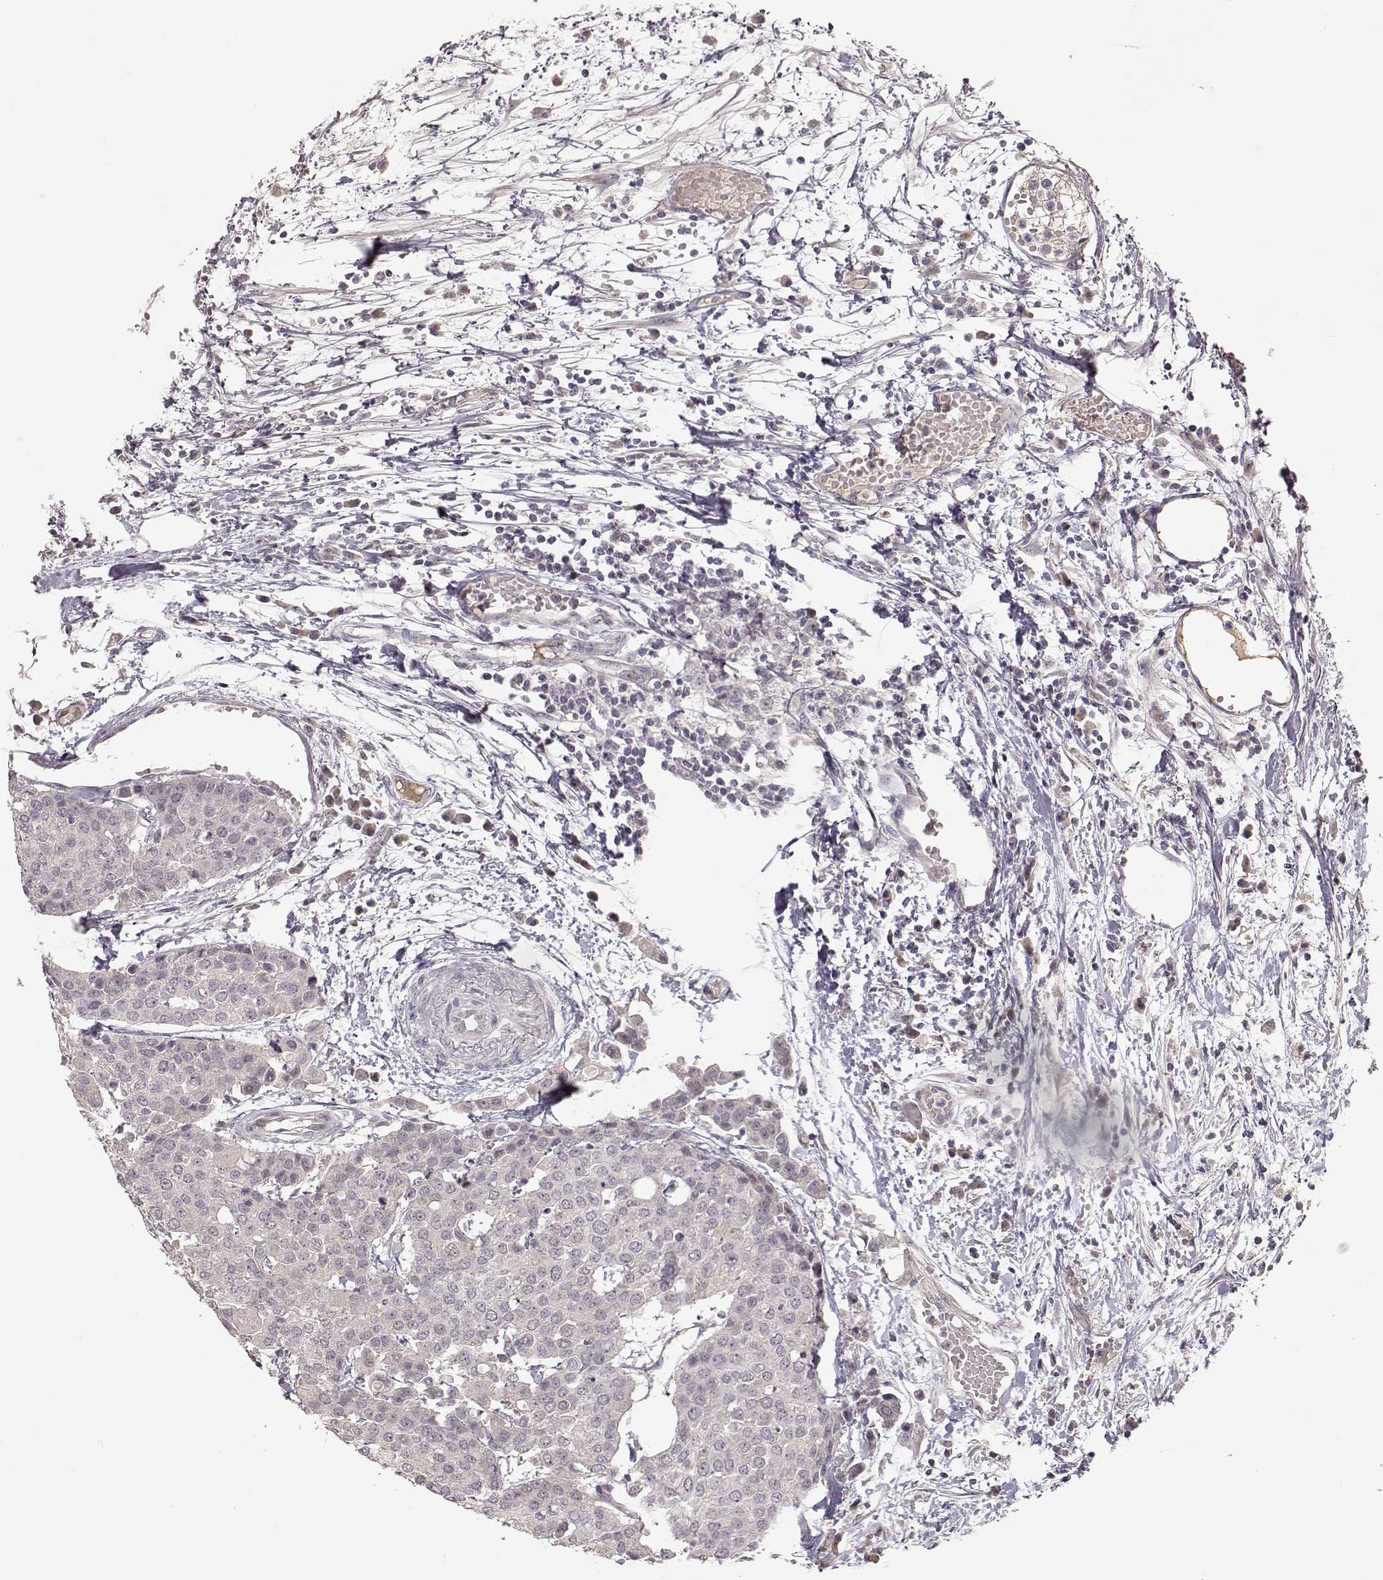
{"staining": {"intensity": "negative", "quantity": "none", "location": "none"}, "tissue": "carcinoid", "cell_type": "Tumor cells", "image_type": "cancer", "snomed": [{"axis": "morphology", "description": "Carcinoid, malignant, NOS"}, {"axis": "topography", "description": "Colon"}], "caption": "This image is of carcinoid (malignant) stained with immunohistochemistry (IHC) to label a protein in brown with the nuclei are counter-stained blue. There is no positivity in tumor cells.", "gene": "PNMT", "patient": {"sex": "male", "age": 81}}